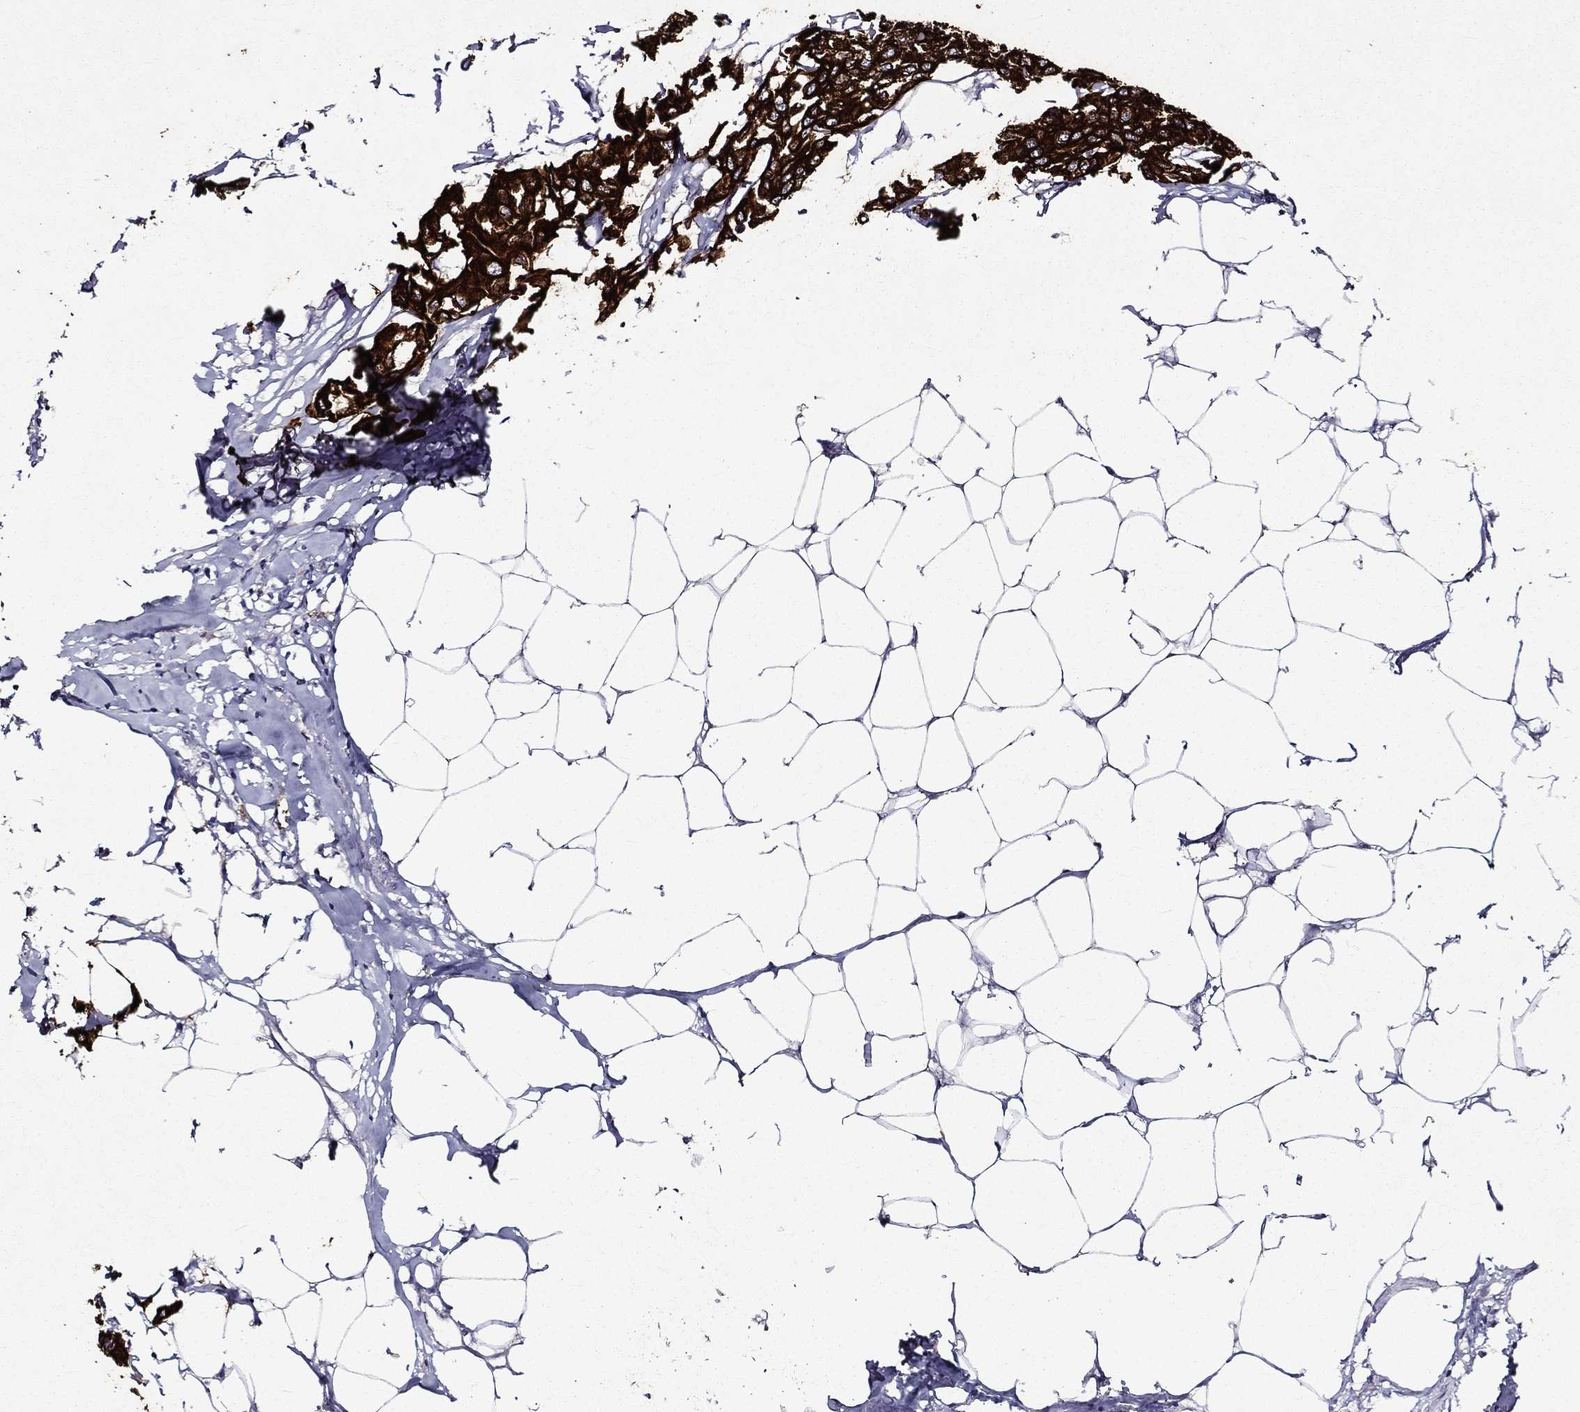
{"staining": {"intensity": "strong", "quantity": ">75%", "location": "cytoplasmic/membranous"}, "tissue": "breast cancer", "cell_type": "Tumor cells", "image_type": "cancer", "snomed": [{"axis": "morphology", "description": "Duct carcinoma"}, {"axis": "topography", "description": "Breast"}], "caption": "Immunohistochemical staining of breast intraductal carcinoma reveals high levels of strong cytoplasmic/membranous protein positivity in approximately >75% of tumor cells.", "gene": "KRT7", "patient": {"sex": "female", "age": 80}}